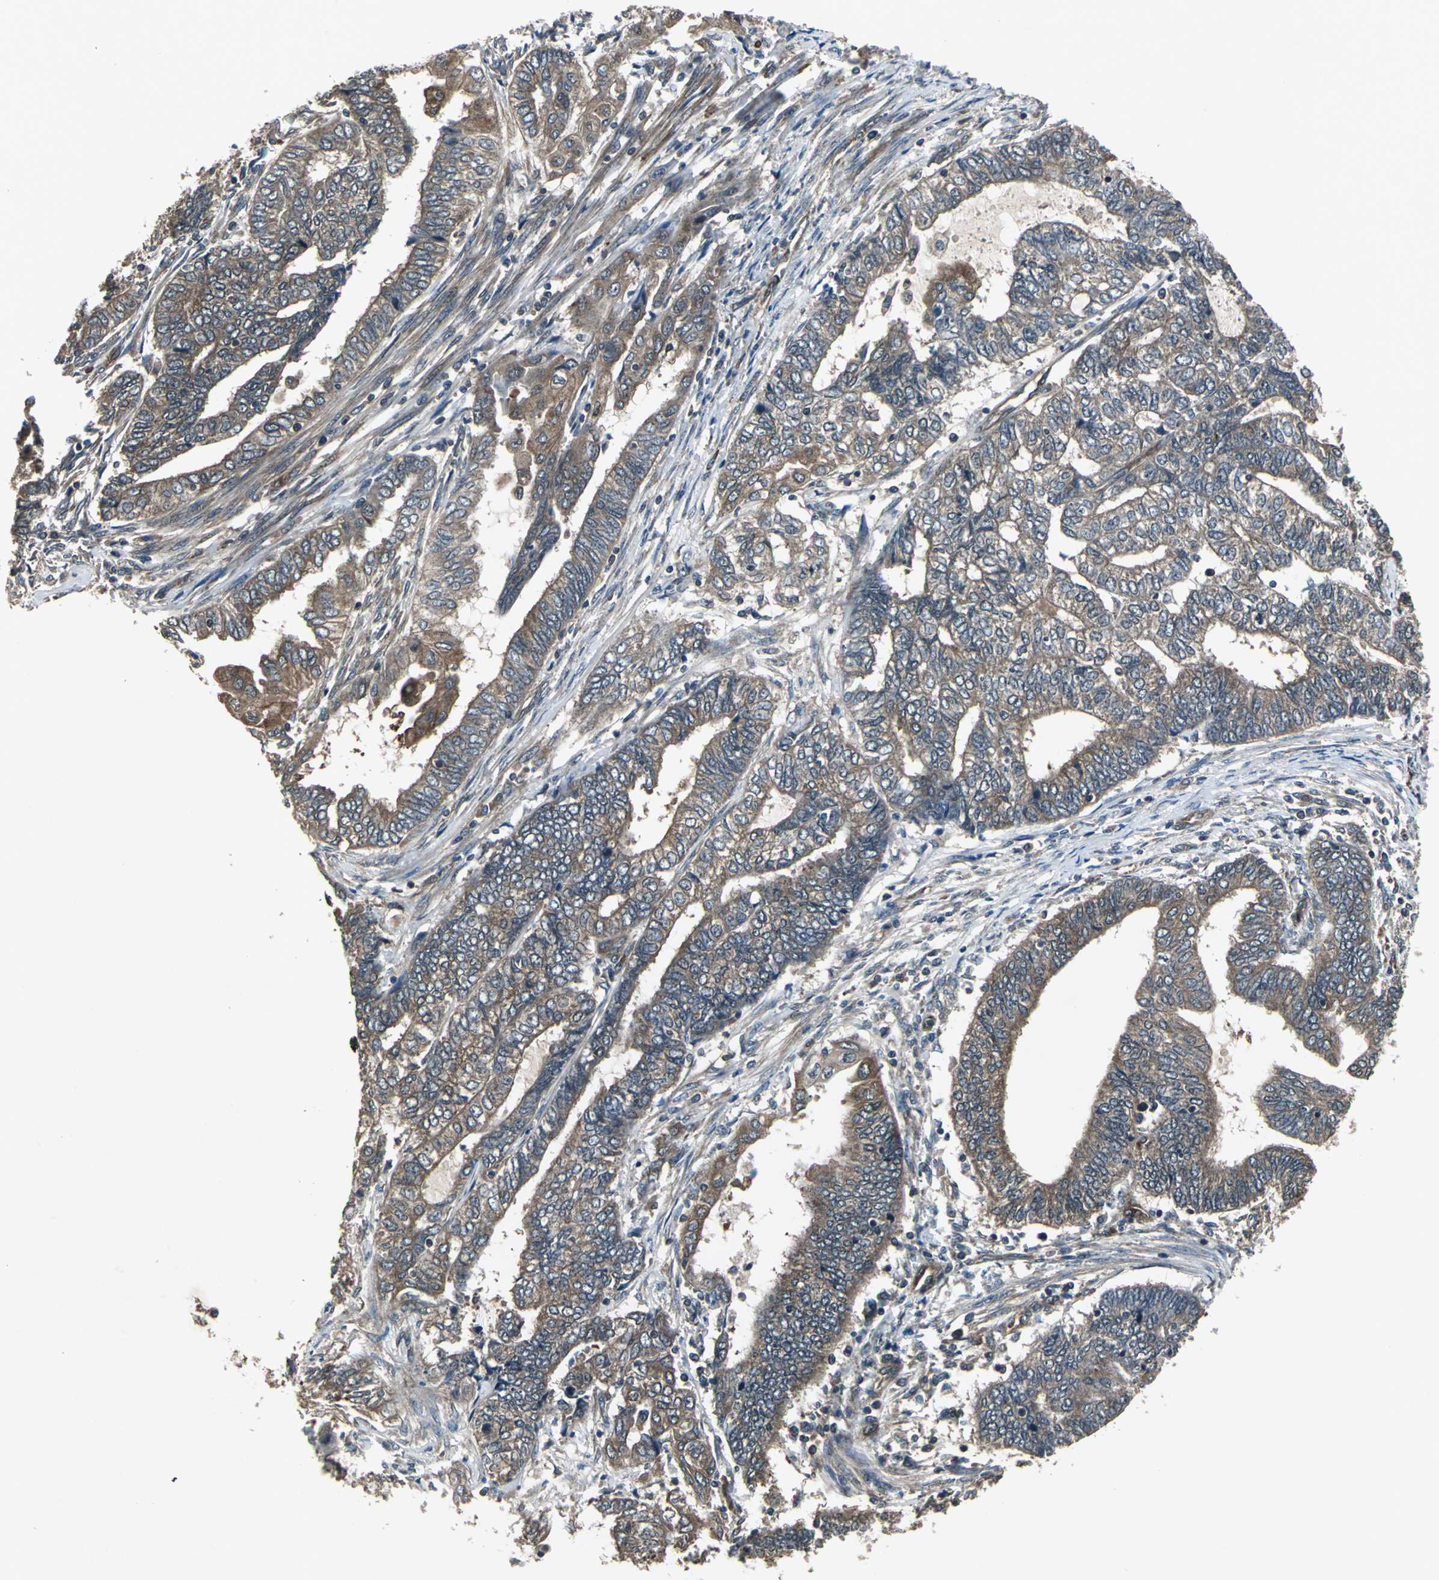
{"staining": {"intensity": "moderate", "quantity": ">75%", "location": "cytoplasmic/membranous"}, "tissue": "endometrial cancer", "cell_type": "Tumor cells", "image_type": "cancer", "snomed": [{"axis": "morphology", "description": "Adenocarcinoma, NOS"}, {"axis": "topography", "description": "Uterus"}, {"axis": "topography", "description": "Endometrium"}], "caption": "Human adenocarcinoma (endometrial) stained with a protein marker reveals moderate staining in tumor cells.", "gene": "PFDN1", "patient": {"sex": "female", "age": 70}}